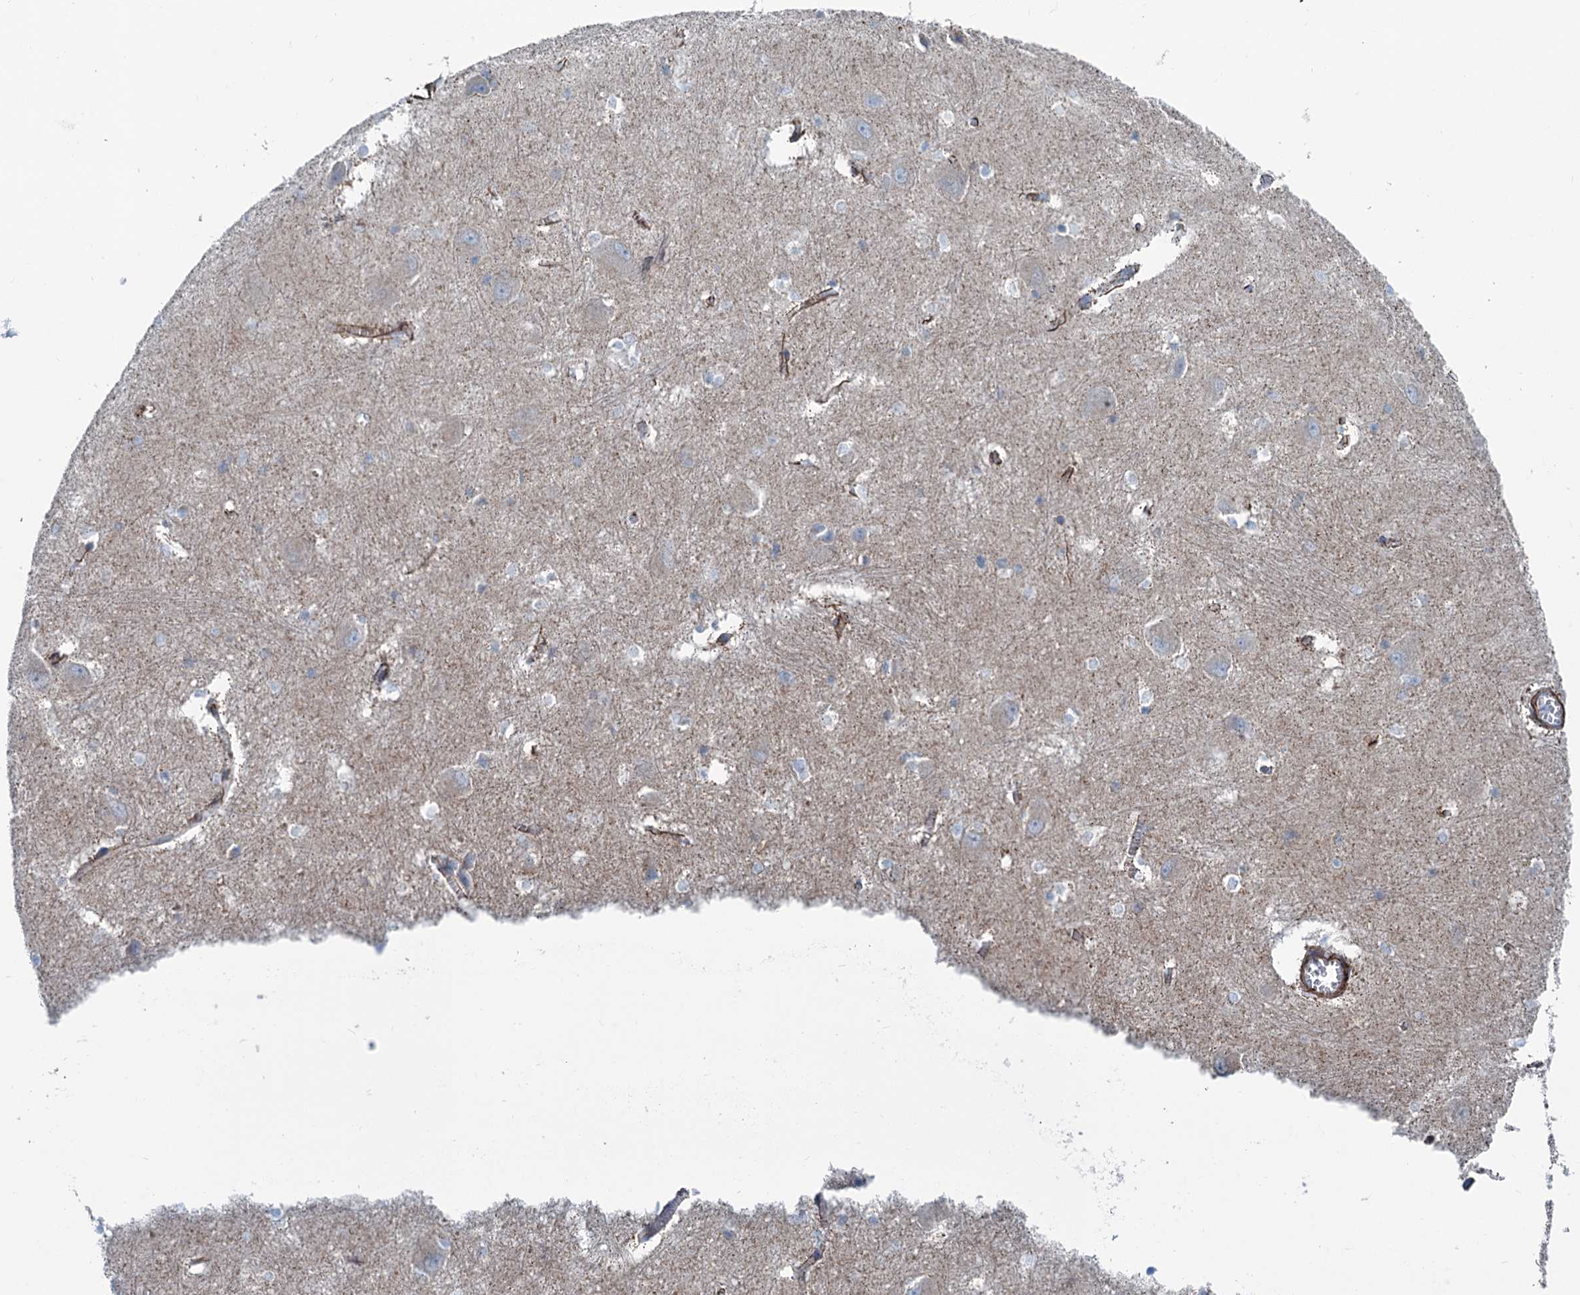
{"staining": {"intensity": "negative", "quantity": "none", "location": "none"}, "tissue": "caudate", "cell_type": "Glial cells", "image_type": "normal", "snomed": [{"axis": "morphology", "description": "Normal tissue, NOS"}, {"axis": "topography", "description": "Lateral ventricle wall"}], "caption": "Glial cells show no significant positivity in benign caudate. (DAB IHC, high magnification).", "gene": "CALCOCO1", "patient": {"sex": "male", "age": 37}}